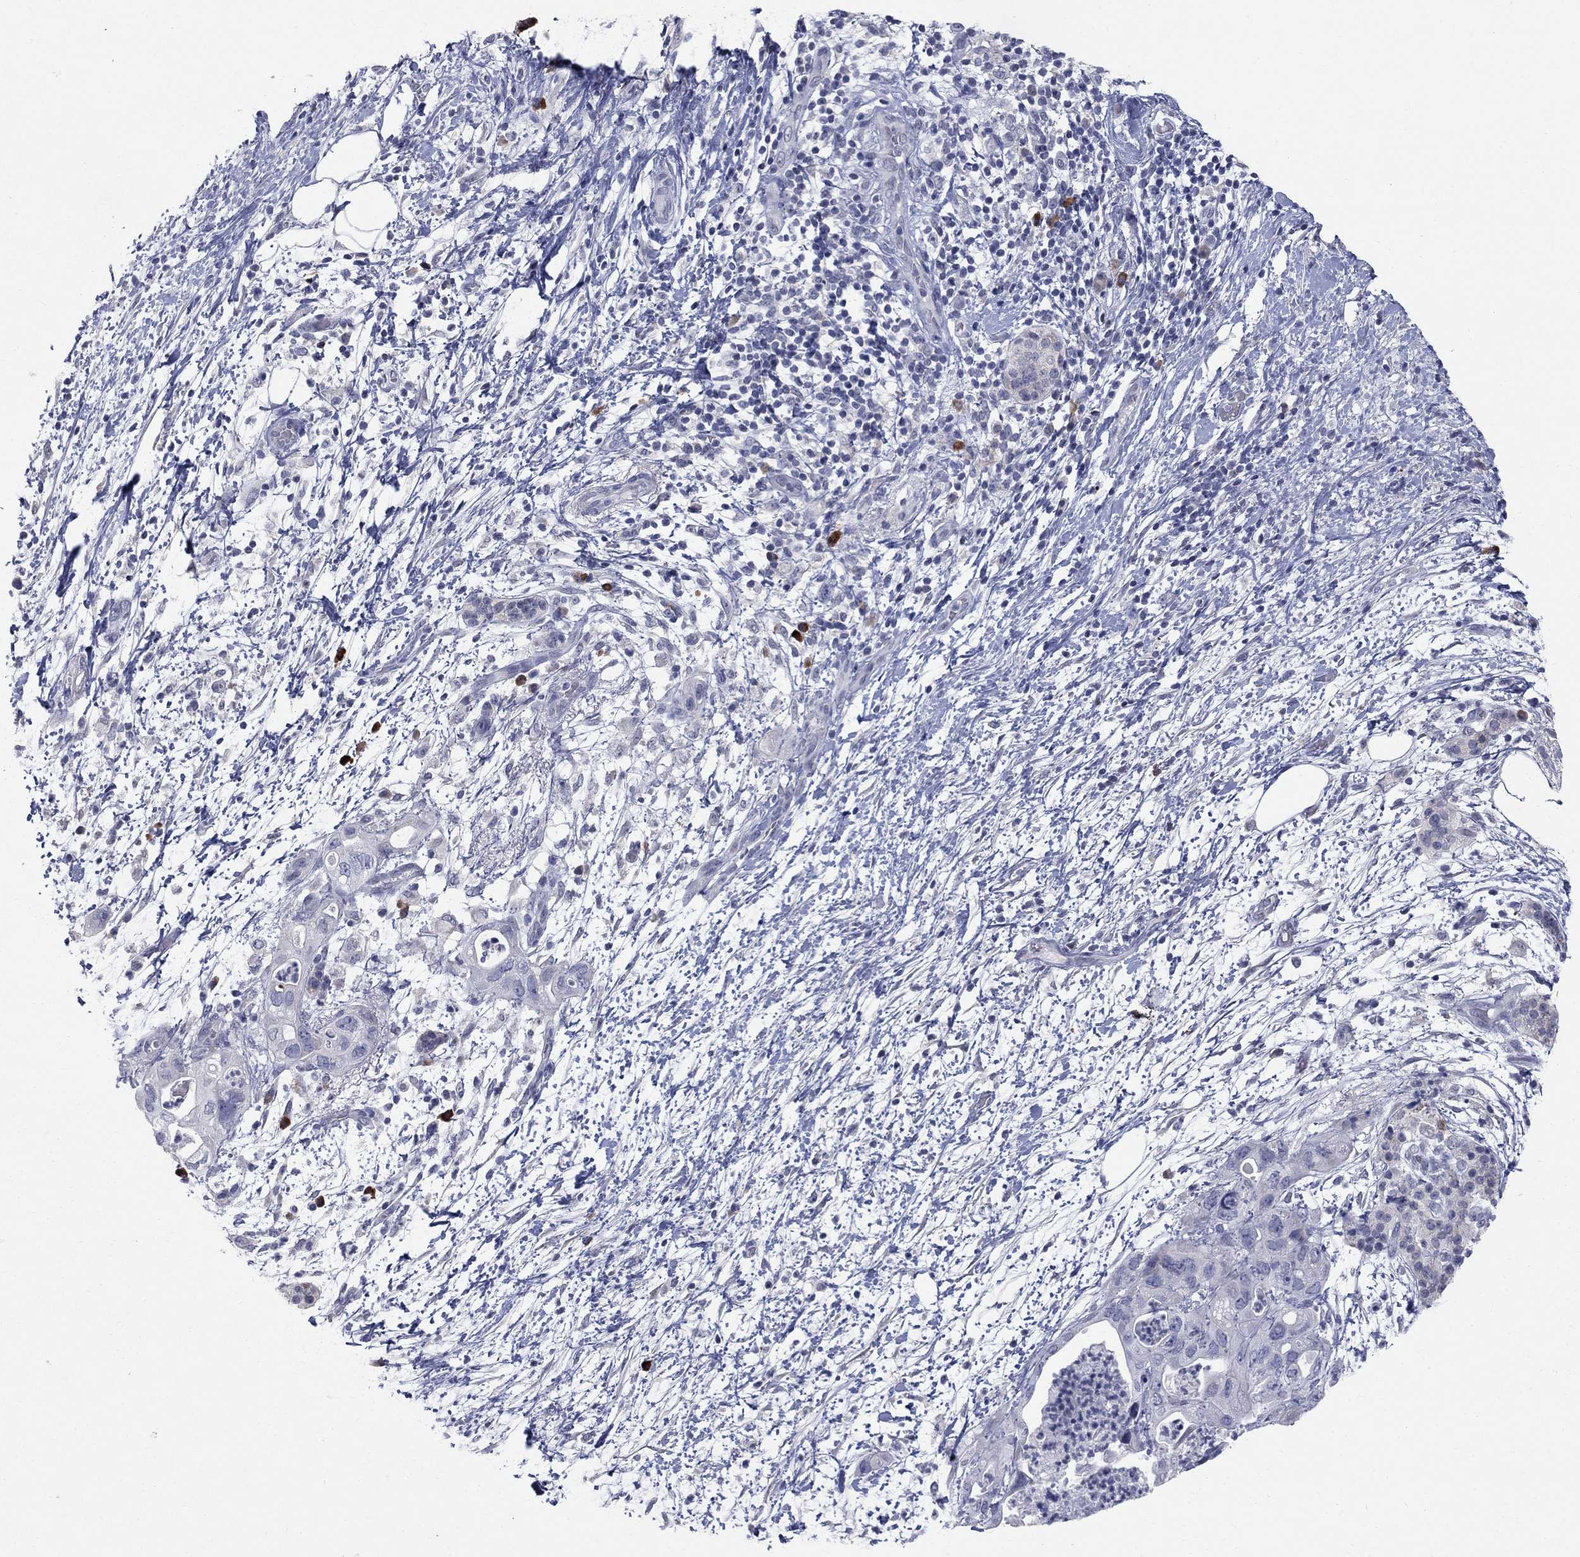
{"staining": {"intensity": "negative", "quantity": "none", "location": "none"}, "tissue": "pancreatic cancer", "cell_type": "Tumor cells", "image_type": "cancer", "snomed": [{"axis": "morphology", "description": "Adenocarcinoma, NOS"}, {"axis": "topography", "description": "Pancreas"}], "caption": "The photomicrograph demonstrates no significant expression in tumor cells of adenocarcinoma (pancreatic).", "gene": "NTRK2", "patient": {"sex": "female", "age": 72}}